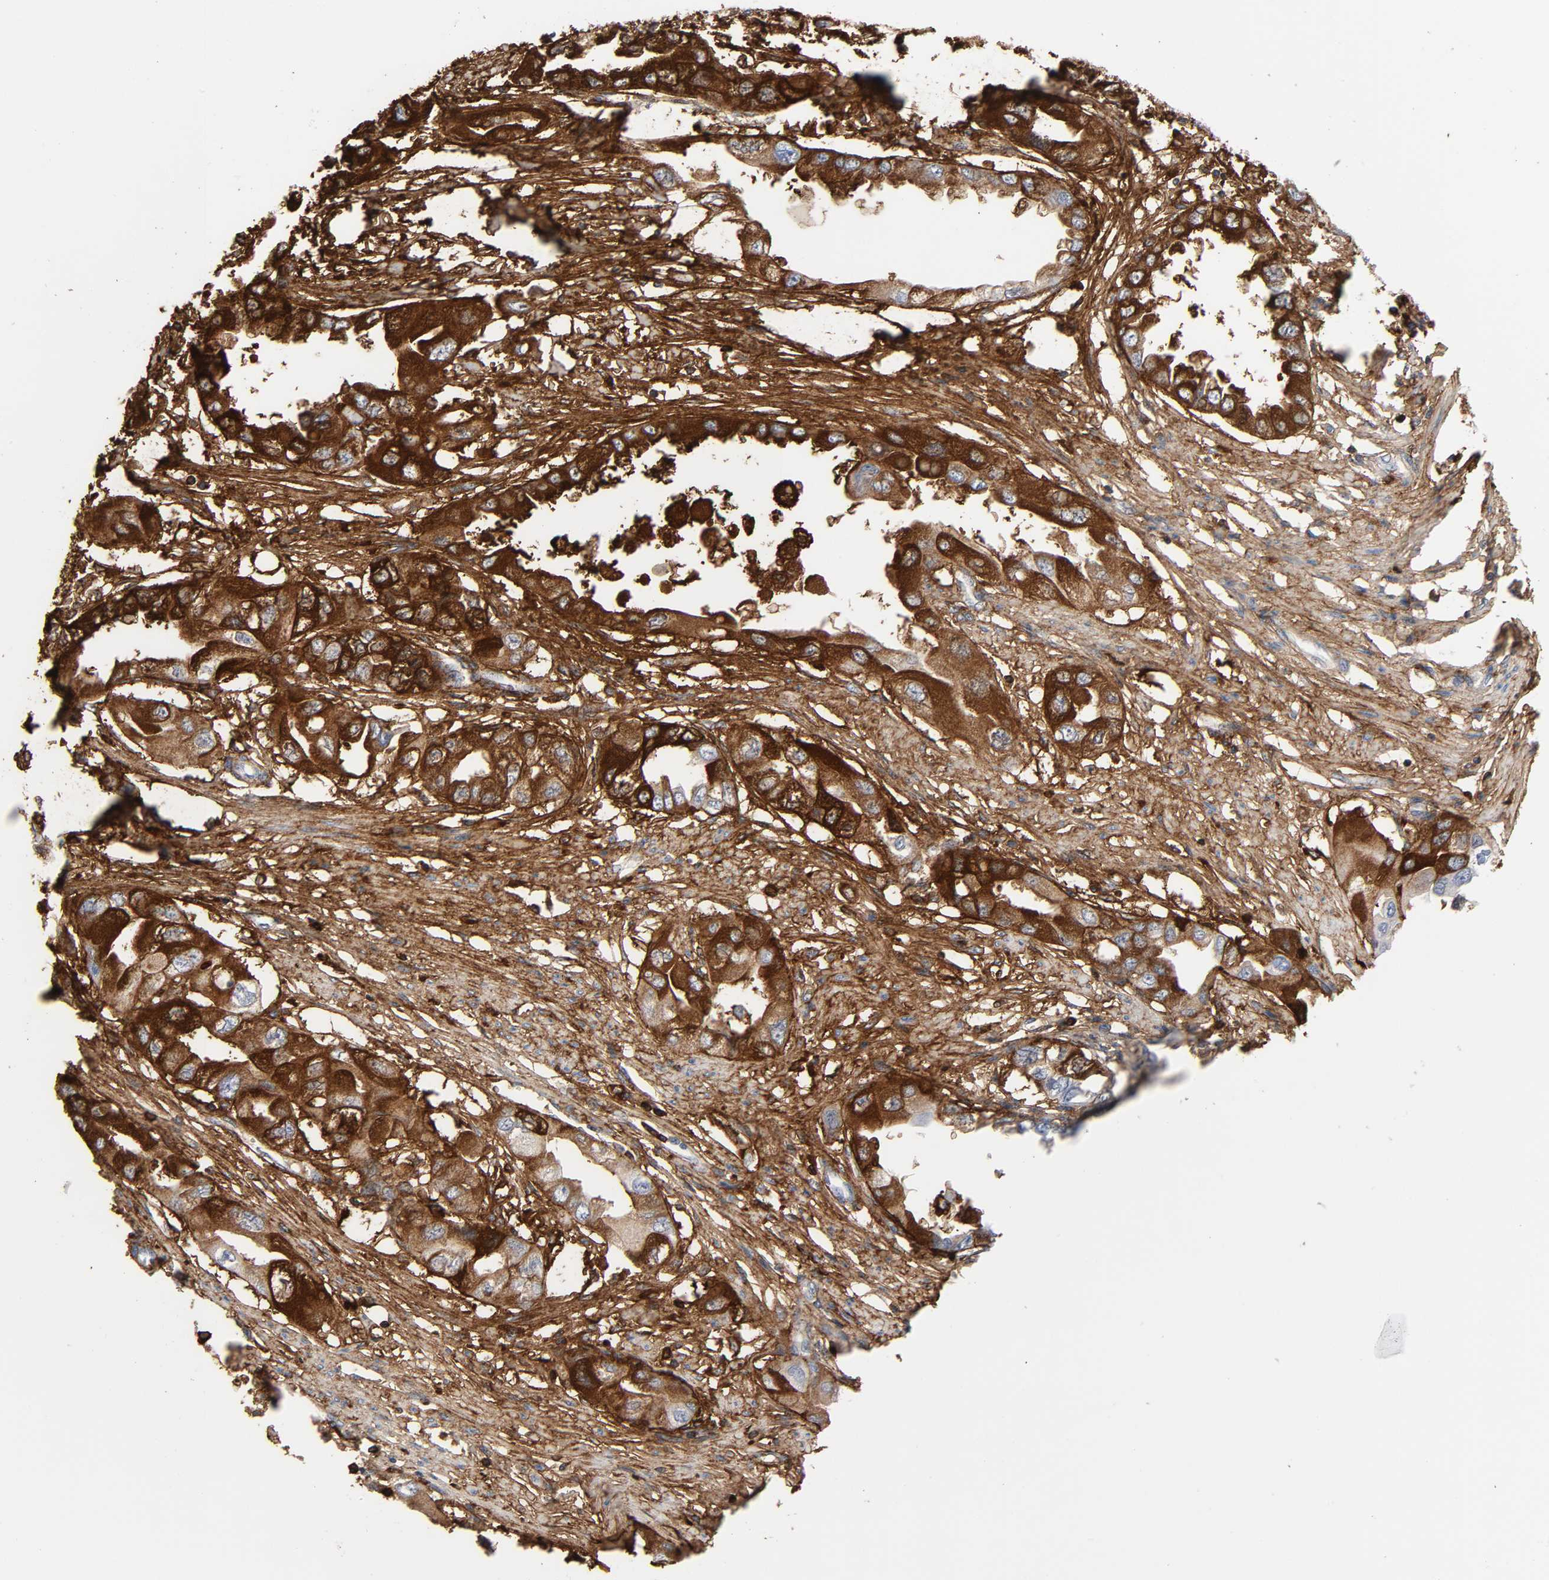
{"staining": {"intensity": "strong", "quantity": ">75%", "location": "cytoplasmic/membranous"}, "tissue": "endometrial cancer", "cell_type": "Tumor cells", "image_type": "cancer", "snomed": [{"axis": "morphology", "description": "Adenocarcinoma, NOS"}, {"axis": "topography", "description": "Endometrium"}], "caption": "Human endometrial cancer (adenocarcinoma) stained with a protein marker displays strong staining in tumor cells.", "gene": "FBLN1", "patient": {"sex": "female", "age": 67}}